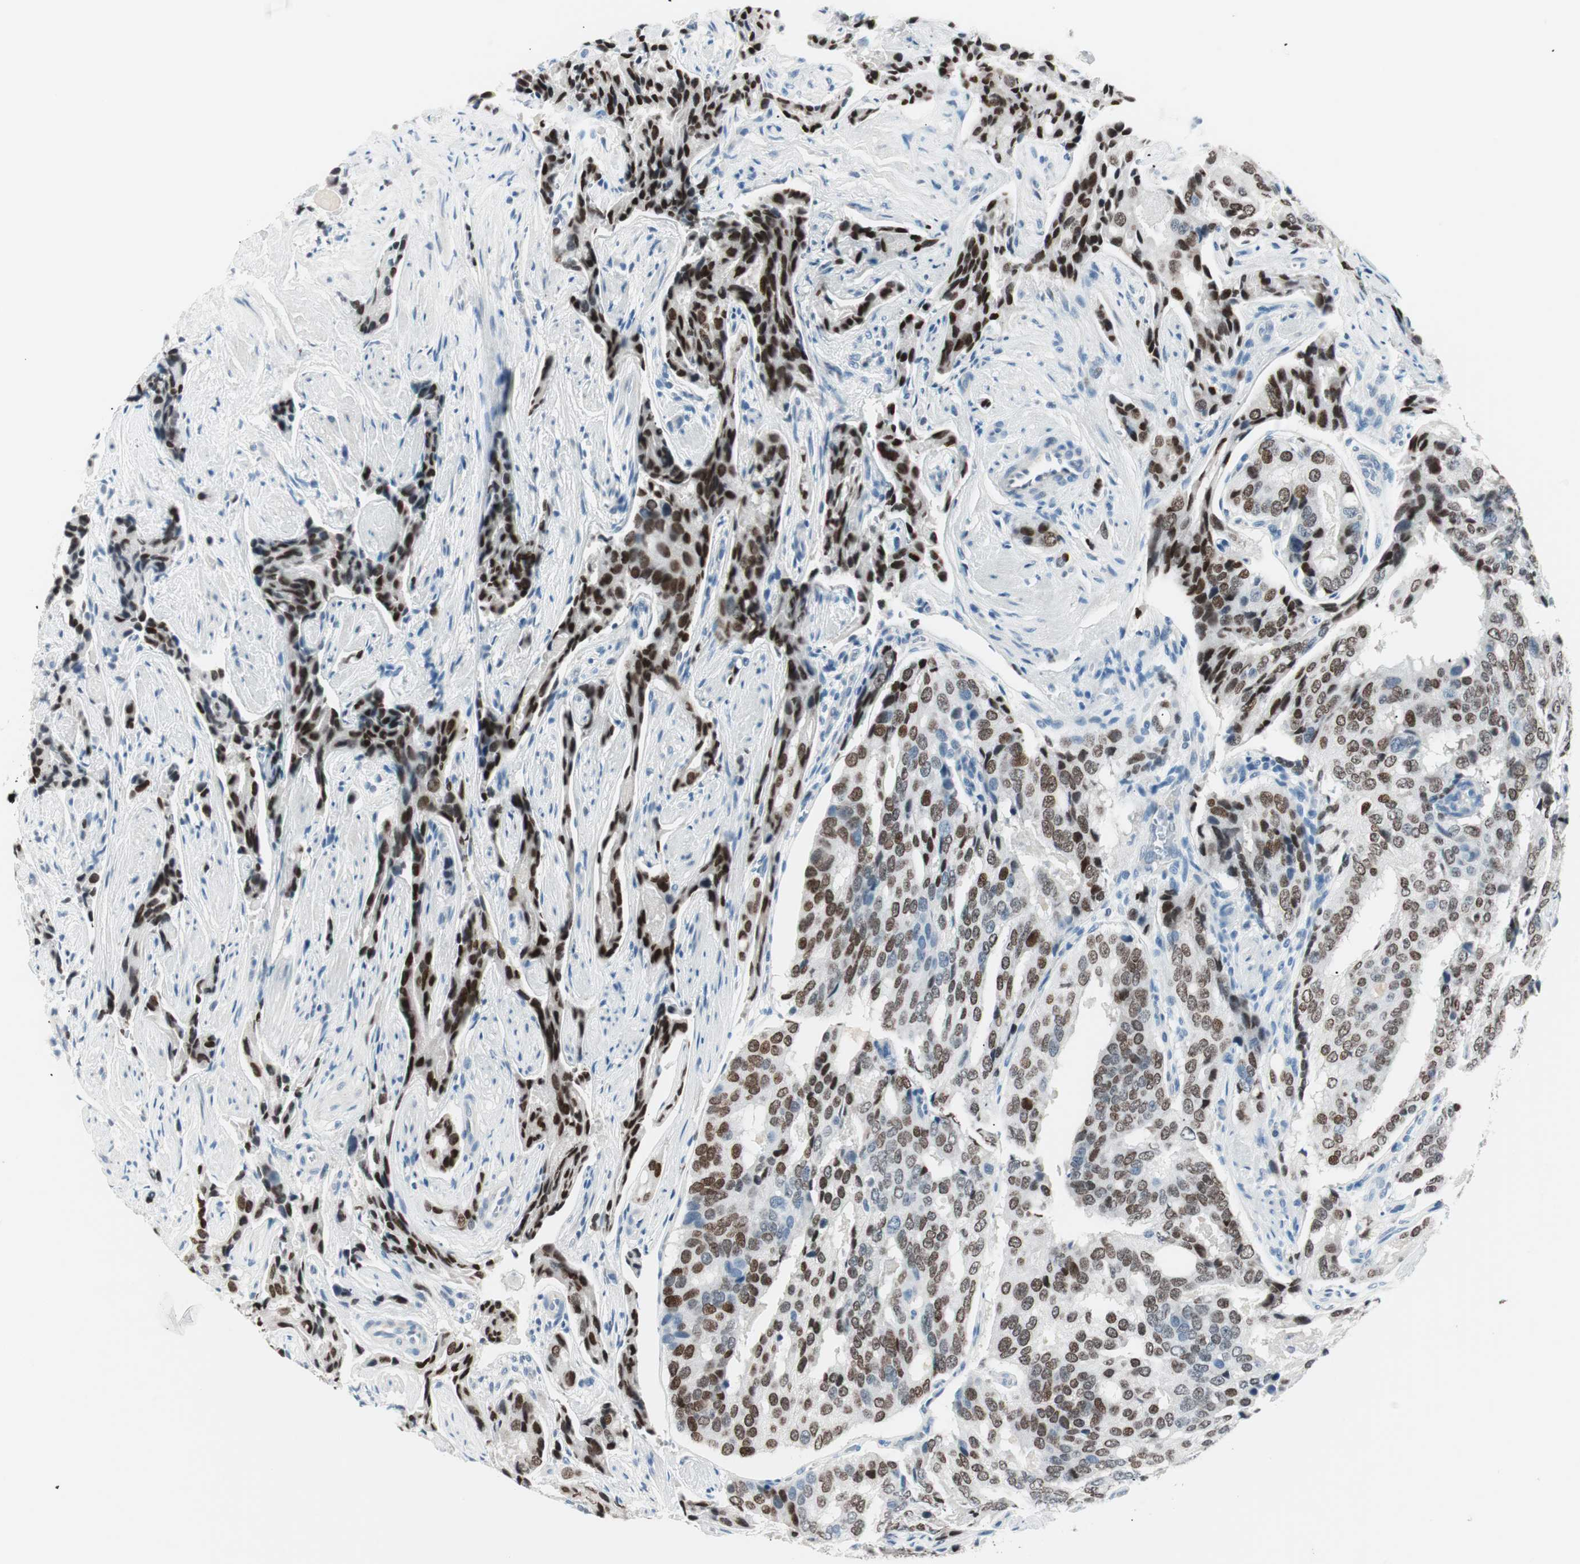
{"staining": {"intensity": "strong", "quantity": "25%-75%", "location": "nuclear"}, "tissue": "prostate cancer", "cell_type": "Tumor cells", "image_type": "cancer", "snomed": [{"axis": "morphology", "description": "Adenocarcinoma, High grade"}, {"axis": "topography", "description": "Prostate"}], "caption": "An immunohistochemistry micrograph of tumor tissue is shown. Protein staining in brown labels strong nuclear positivity in prostate cancer (high-grade adenocarcinoma) within tumor cells.", "gene": "HOXB13", "patient": {"sex": "male", "age": 58}}